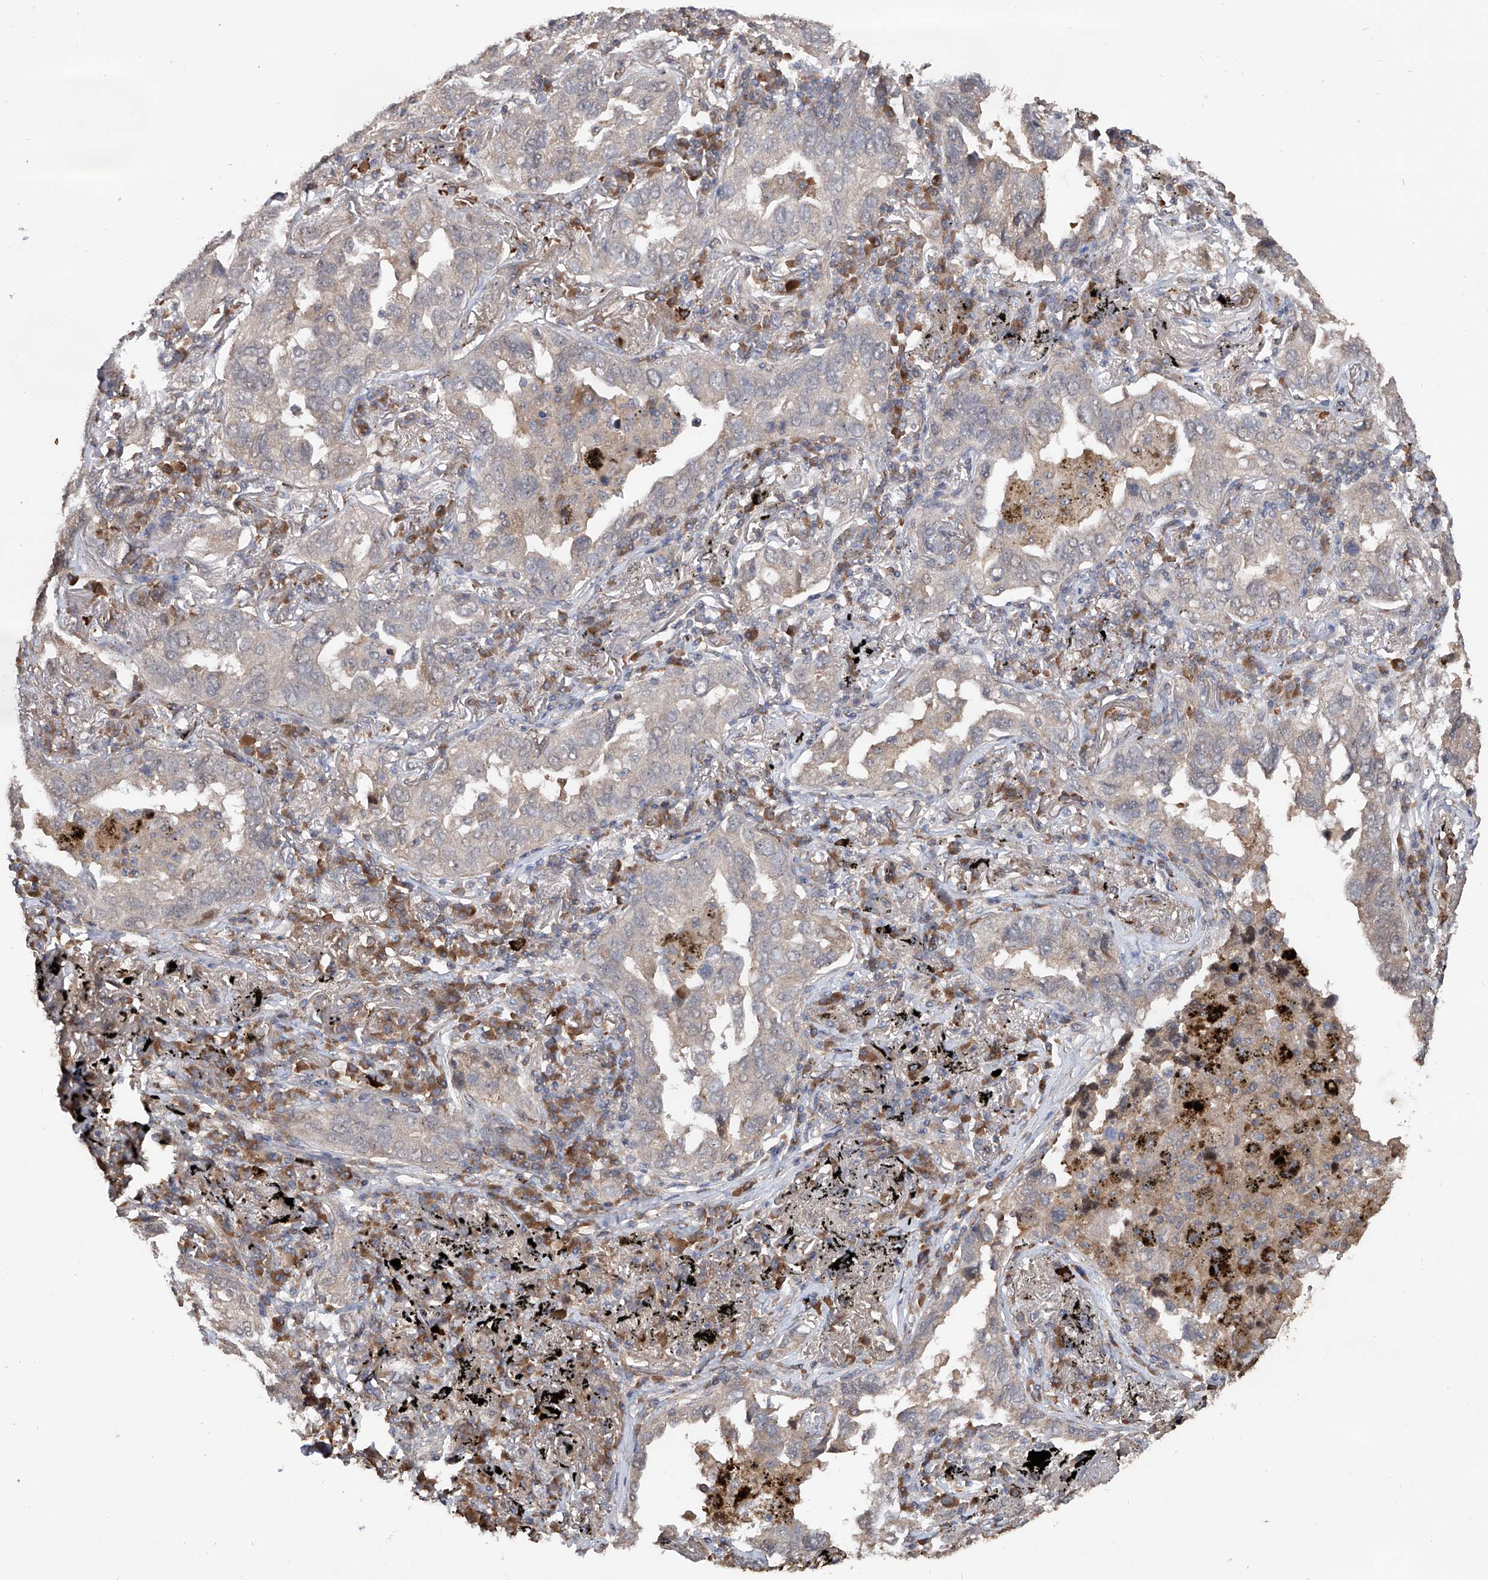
{"staining": {"intensity": "negative", "quantity": "none", "location": "none"}, "tissue": "lung cancer", "cell_type": "Tumor cells", "image_type": "cancer", "snomed": [{"axis": "morphology", "description": "Adenocarcinoma, NOS"}, {"axis": "topography", "description": "Lung"}], "caption": "IHC of human lung cancer (adenocarcinoma) reveals no positivity in tumor cells. The staining is performed using DAB (3,3'-diaminobenzidine) brown chromogen with nuclei counter-stained in using hematoxylin.", "gene": "EDN1", "patient": {"sex": "male", "age": 65}}